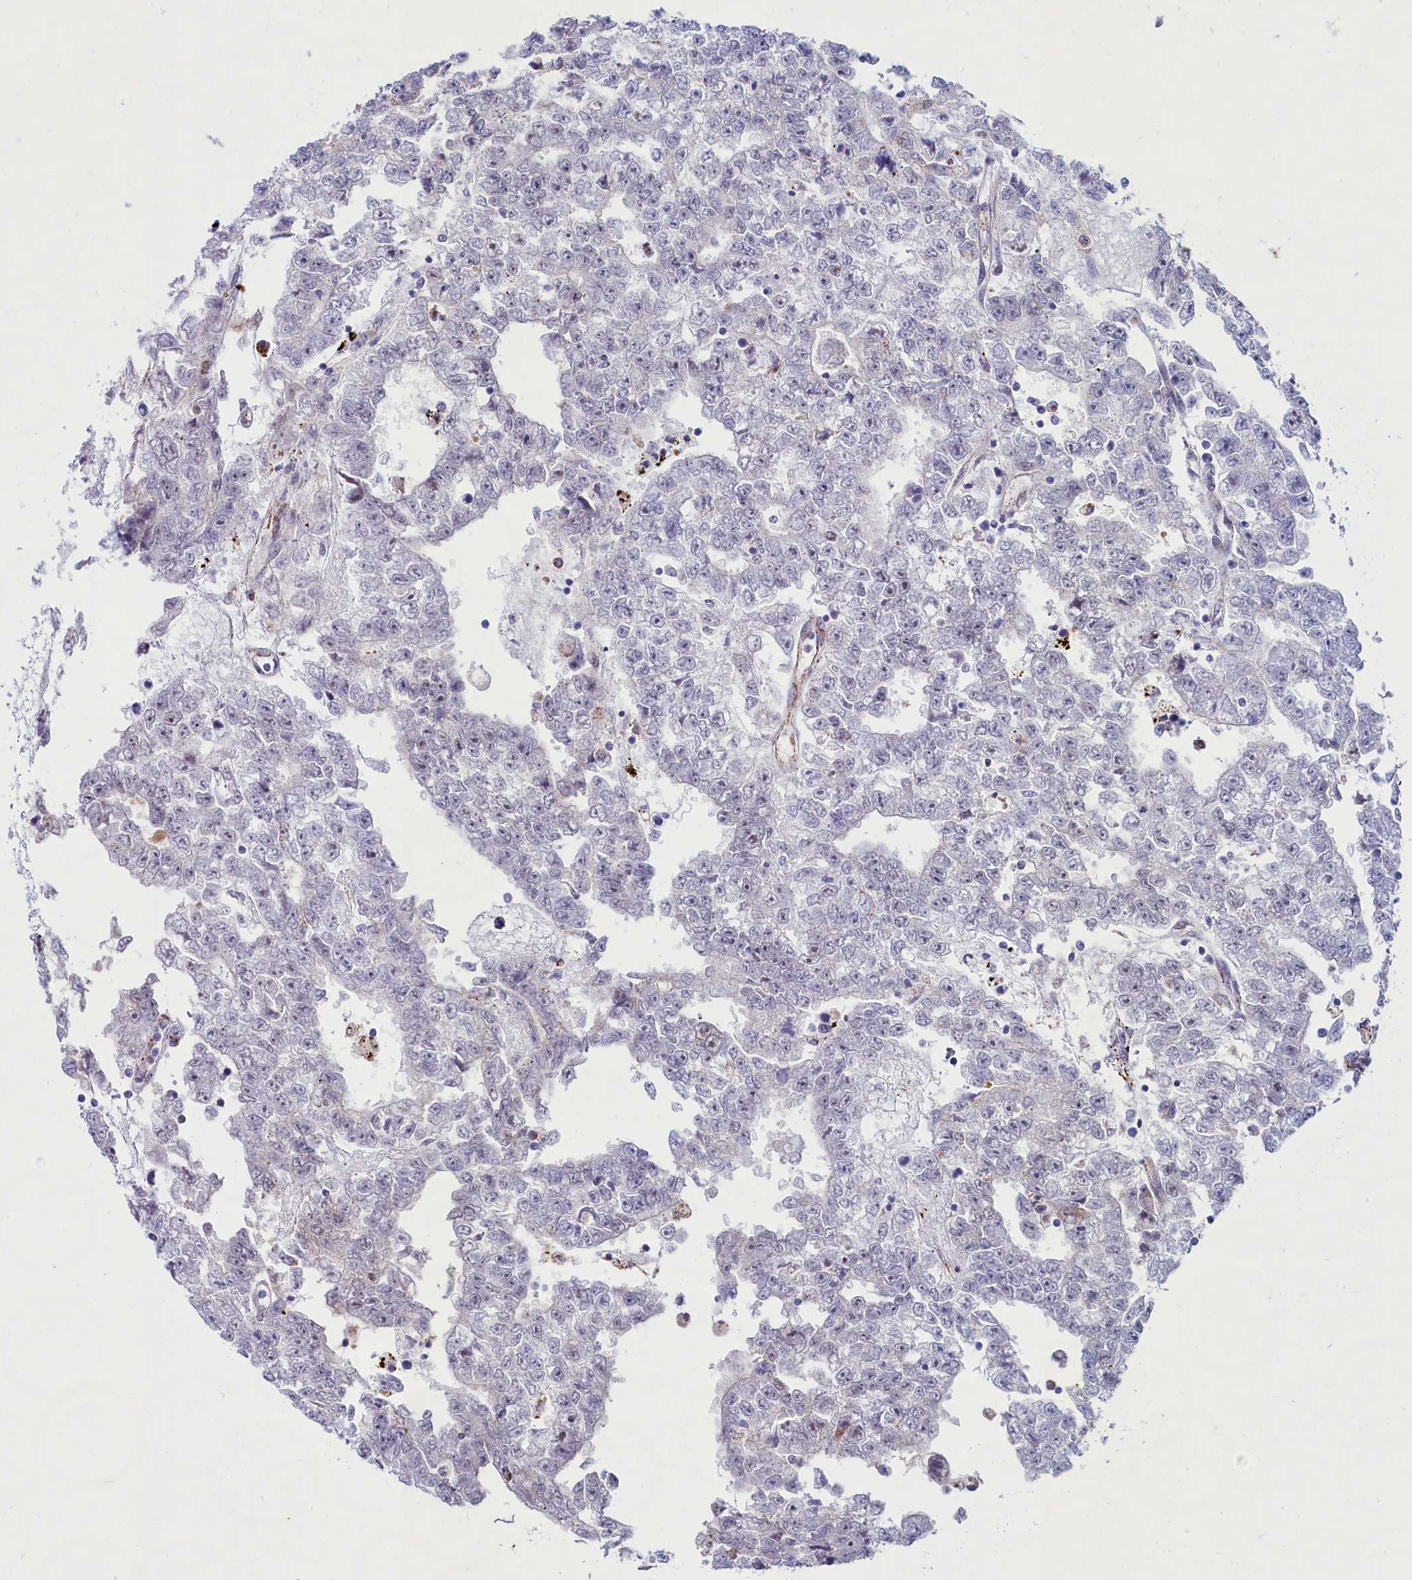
{"staining": {"intensity": "negative", "quantity": "none", "location": "none"}, "tissue": "testis cancer", "cell_type": "Tumor cells", "image_type": "cancer", "snomed": [{"axis": "morphology", "description": "Carcinoma, Embryonal, NOS"}, {"axis": "topography", "description": "Testis"}], "caption": "Protein analysis of testis cancer (embryonal carcinoma) shows no significant positivity in tumor cells.", "gene": "C1D", "patient": {"sex": "male", "age": 25}}